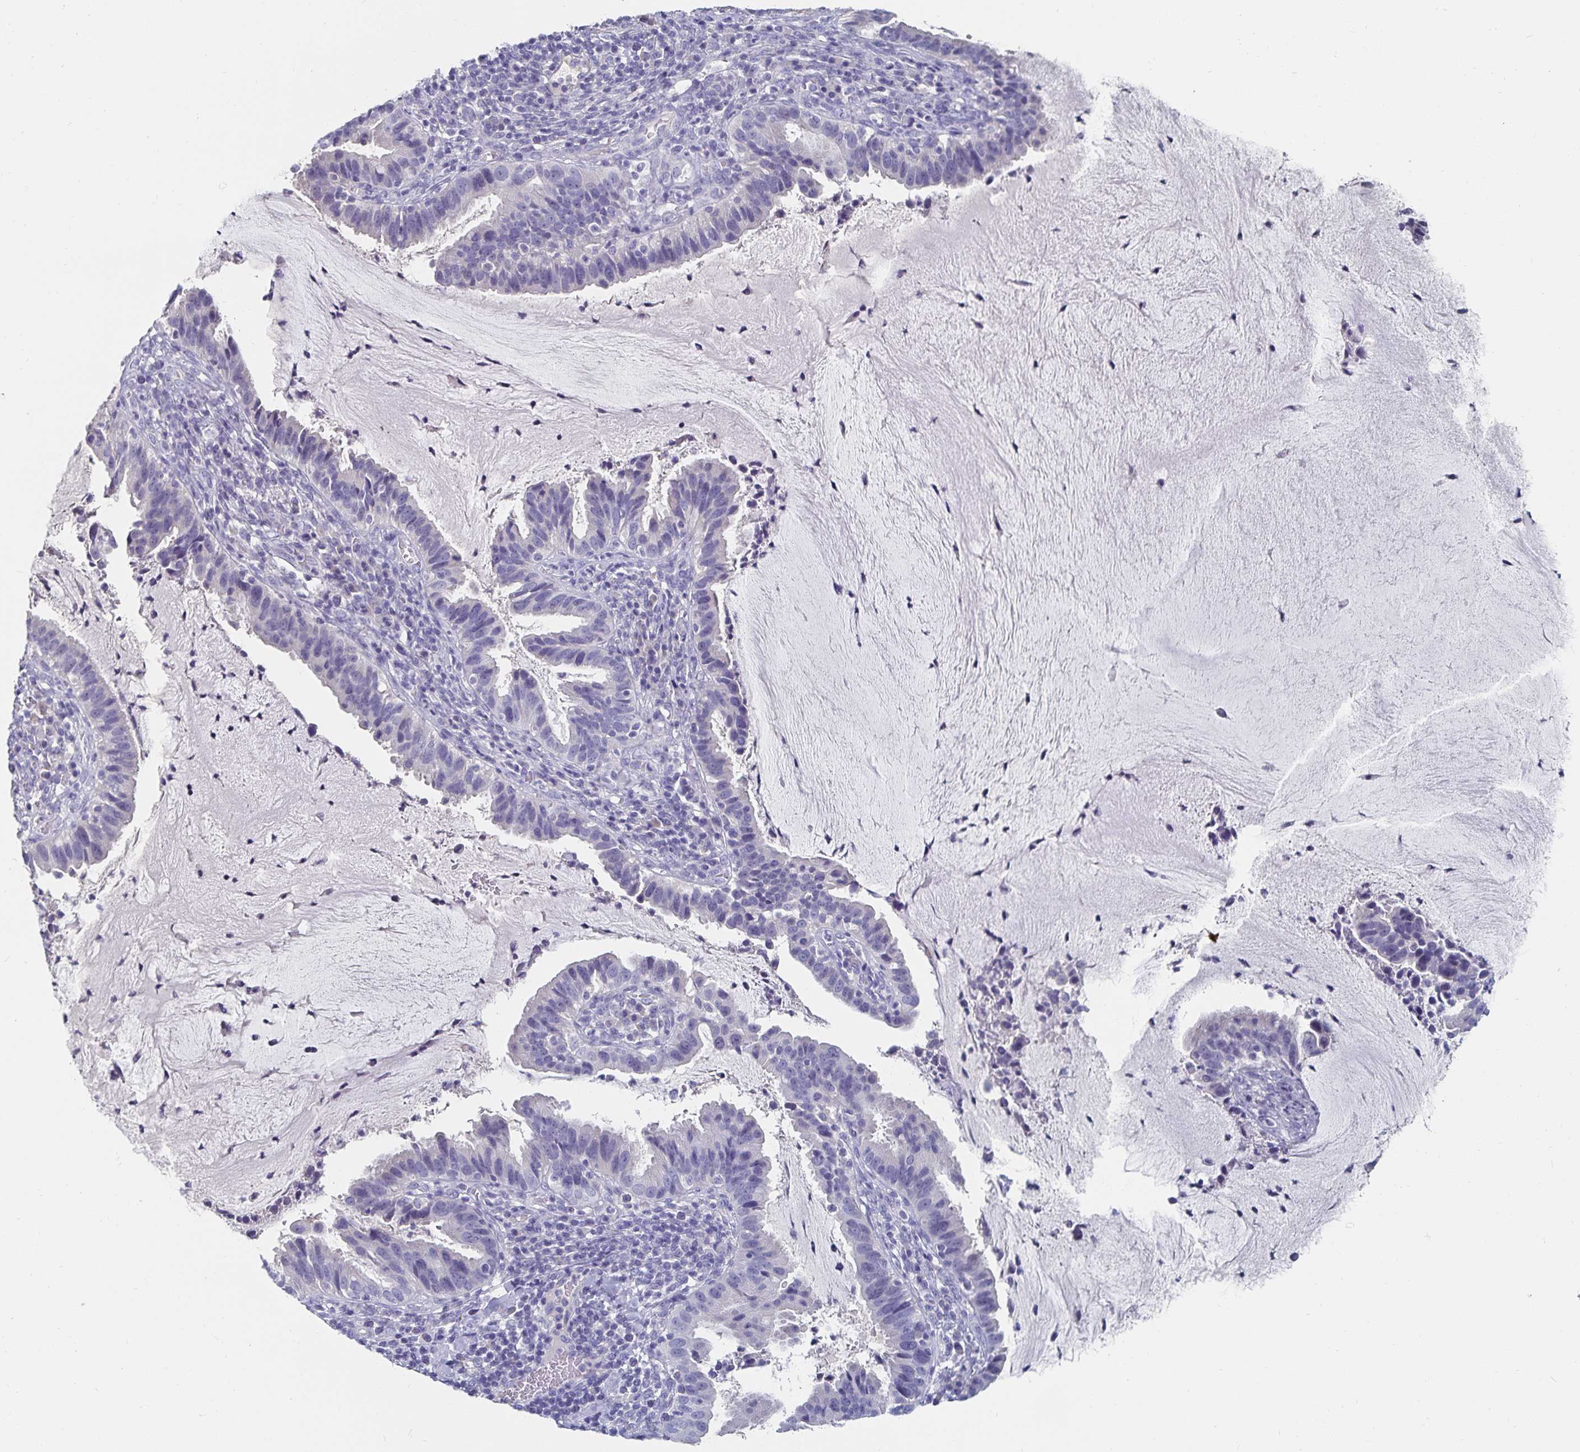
{"staining": {"intensity": "negative", "quantity": "none", "location": "none"}, "tissue": "cervical cancer", "cell_type": "Tumor cells", "image_type": "cancer", "snomed": [{"axis": "morphology", "description": "Adenocarcinoma, NOS"}, {"axis": "topography", "description": "Cervix"}], "caption": "Immunohistochemical staining of human adenocarcinoma (cervical) shows no significant positivity in tumor cells.", "gene": "CFAP69", "patient": {"sex": "female", "age": 34}}